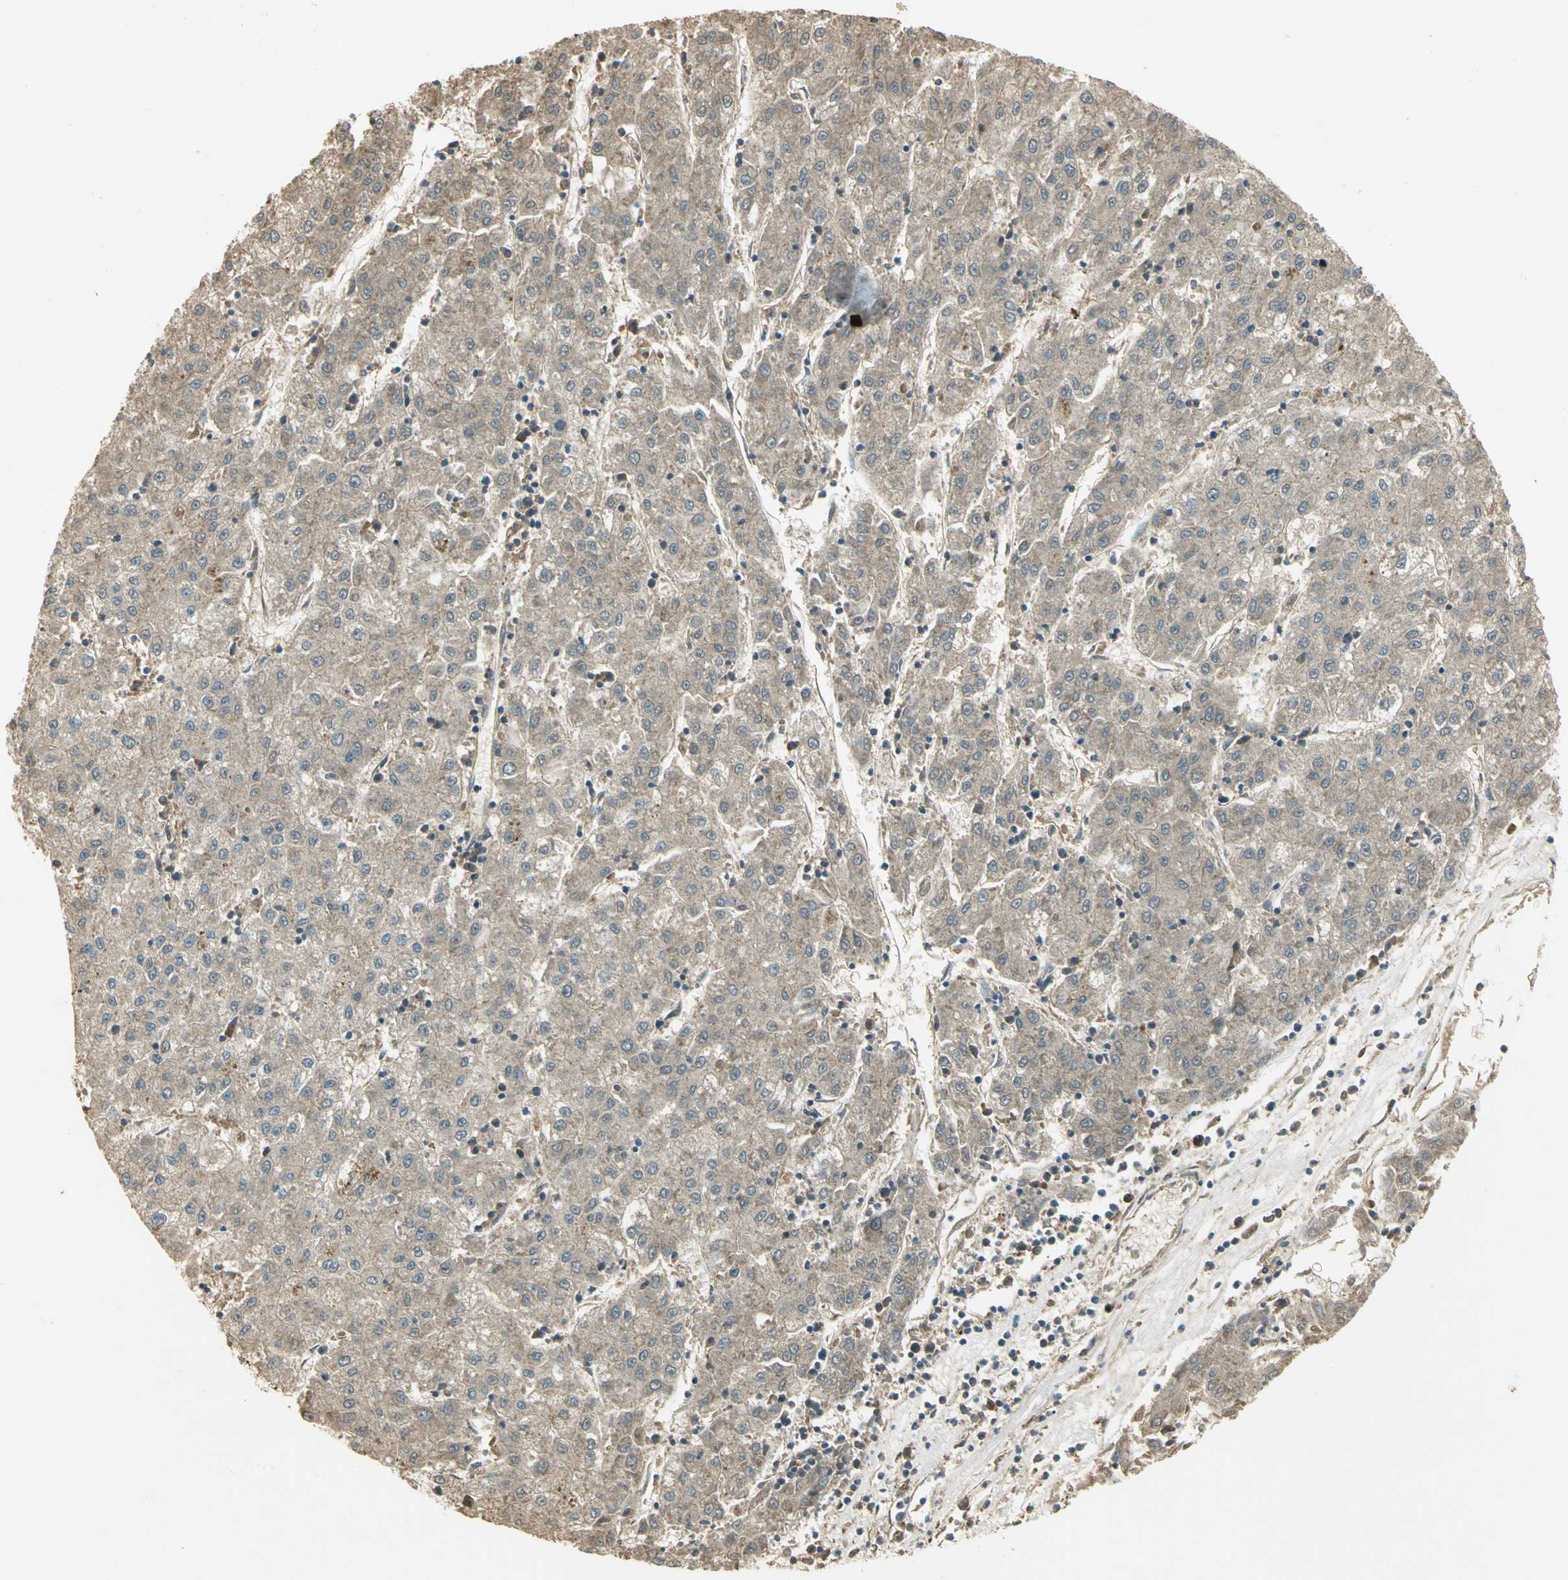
{"staining": {"intensity": "weak", "quantity": ">75%", "location": "cytoplasmic/membranous"}, "tissue": "liver cancer", "cell_type": "Tumor cells", "image_type": "cancer", "snomed": [{"axis": "morphology", "description": "Carcinoma, Hepatocellular, NOS"}, {"axis": "topography", "description": "Liver"}], "caption": "Human hepatocellular carcinoma (liver) stained for a protein (brown) exhibits weak cytoplasmic/membranous positive positivity in about >75% of tumor cells.", "gene": "KEAP1", "patient": {"sex": "male", "age": 72}}